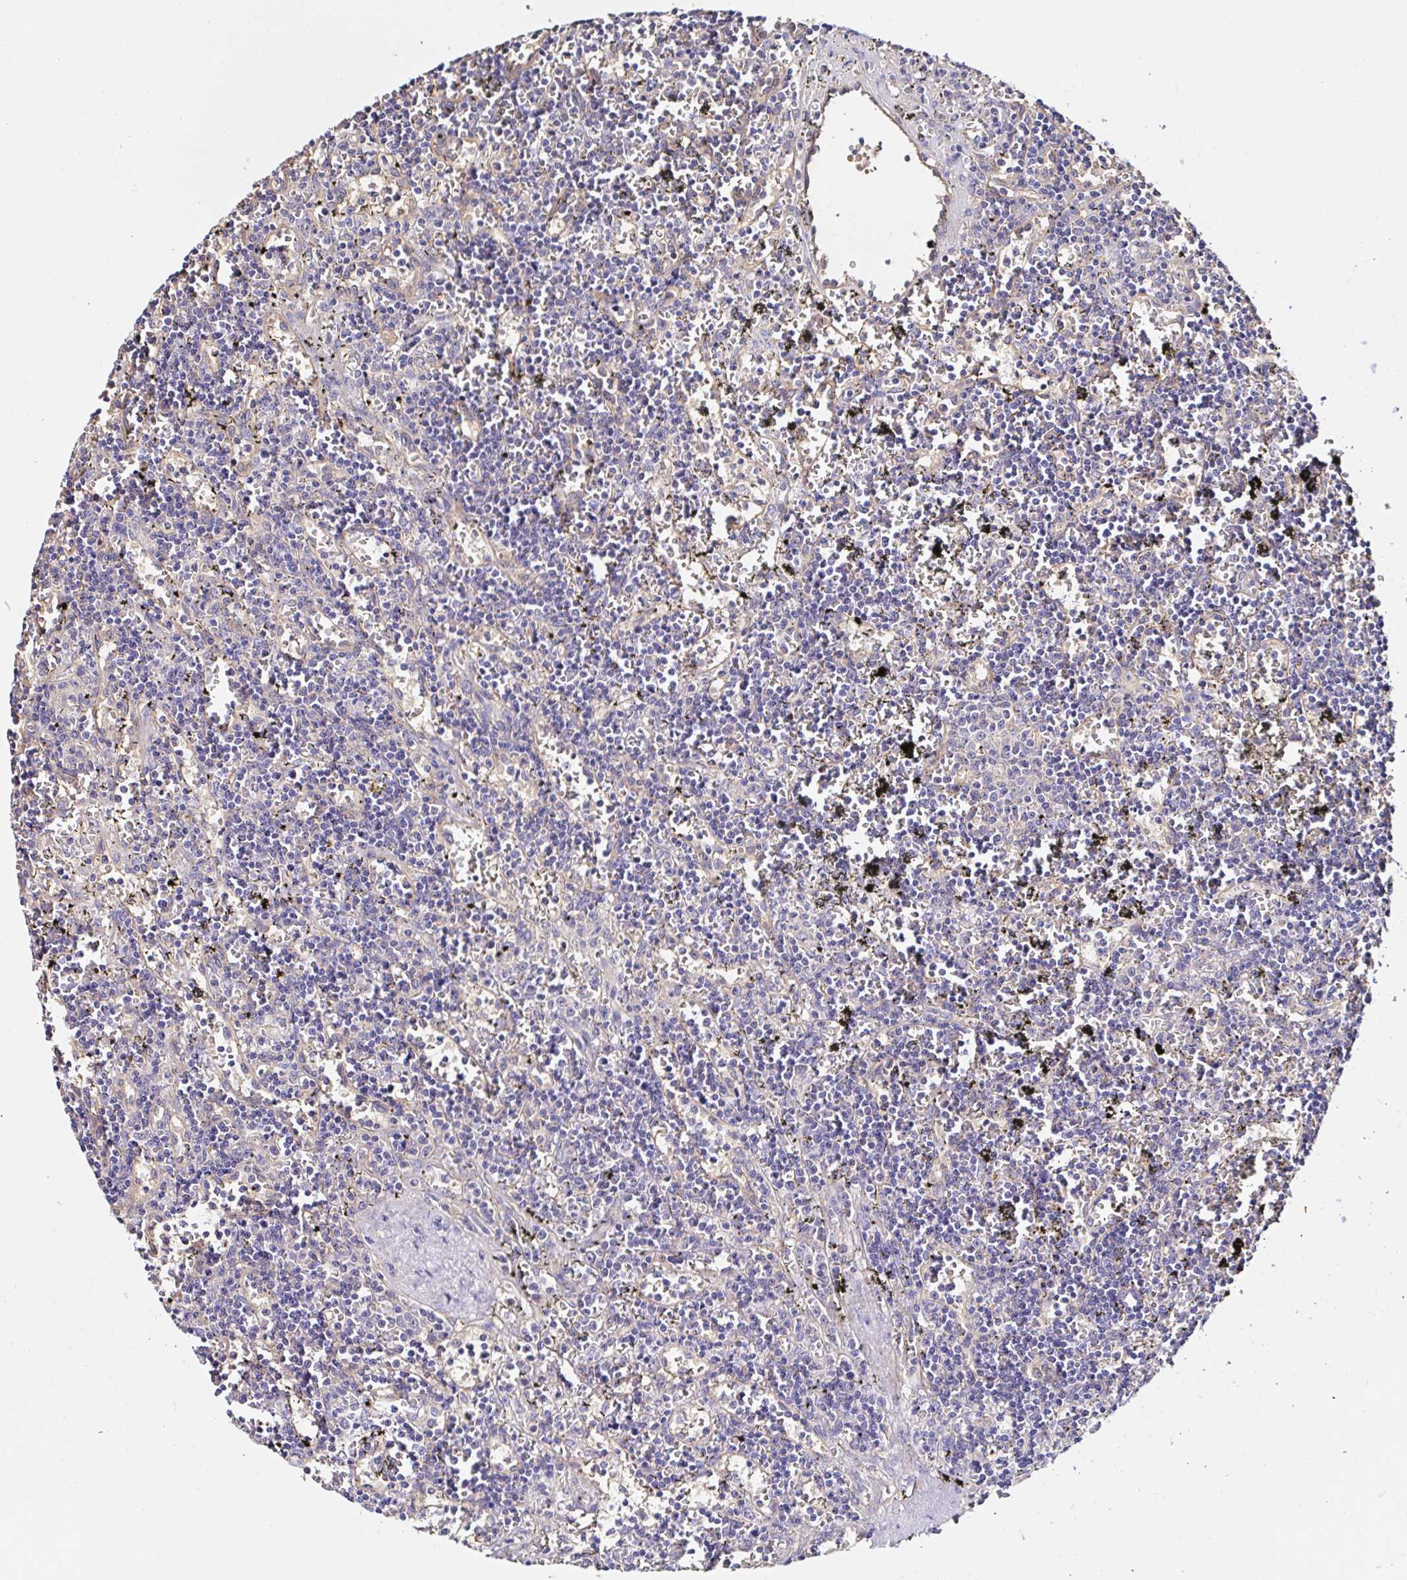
{"staining": {"intensity": "negative", "quantity": "none", "location": "none"}, "tissue": "lymphoma", "cell_type": "Tumor cells", "image_type": "cancer", "snomed": [{"axis": "morphology", "description": "Malignant lymphoma, non-Hodgkin's type, Low grade"}, {"axis": "topography", "description": "Spleen"}], "caption": "Immunohistochemical staining of human lymphoma demonstrates no significant positivity in tumor cells. (DAB (3,3'-diaminobenzidine) immunohistochemistry with hematoxylin counter stain).", "gene": "RSRP1", "patient": {"sex": "male", "age": 60}}